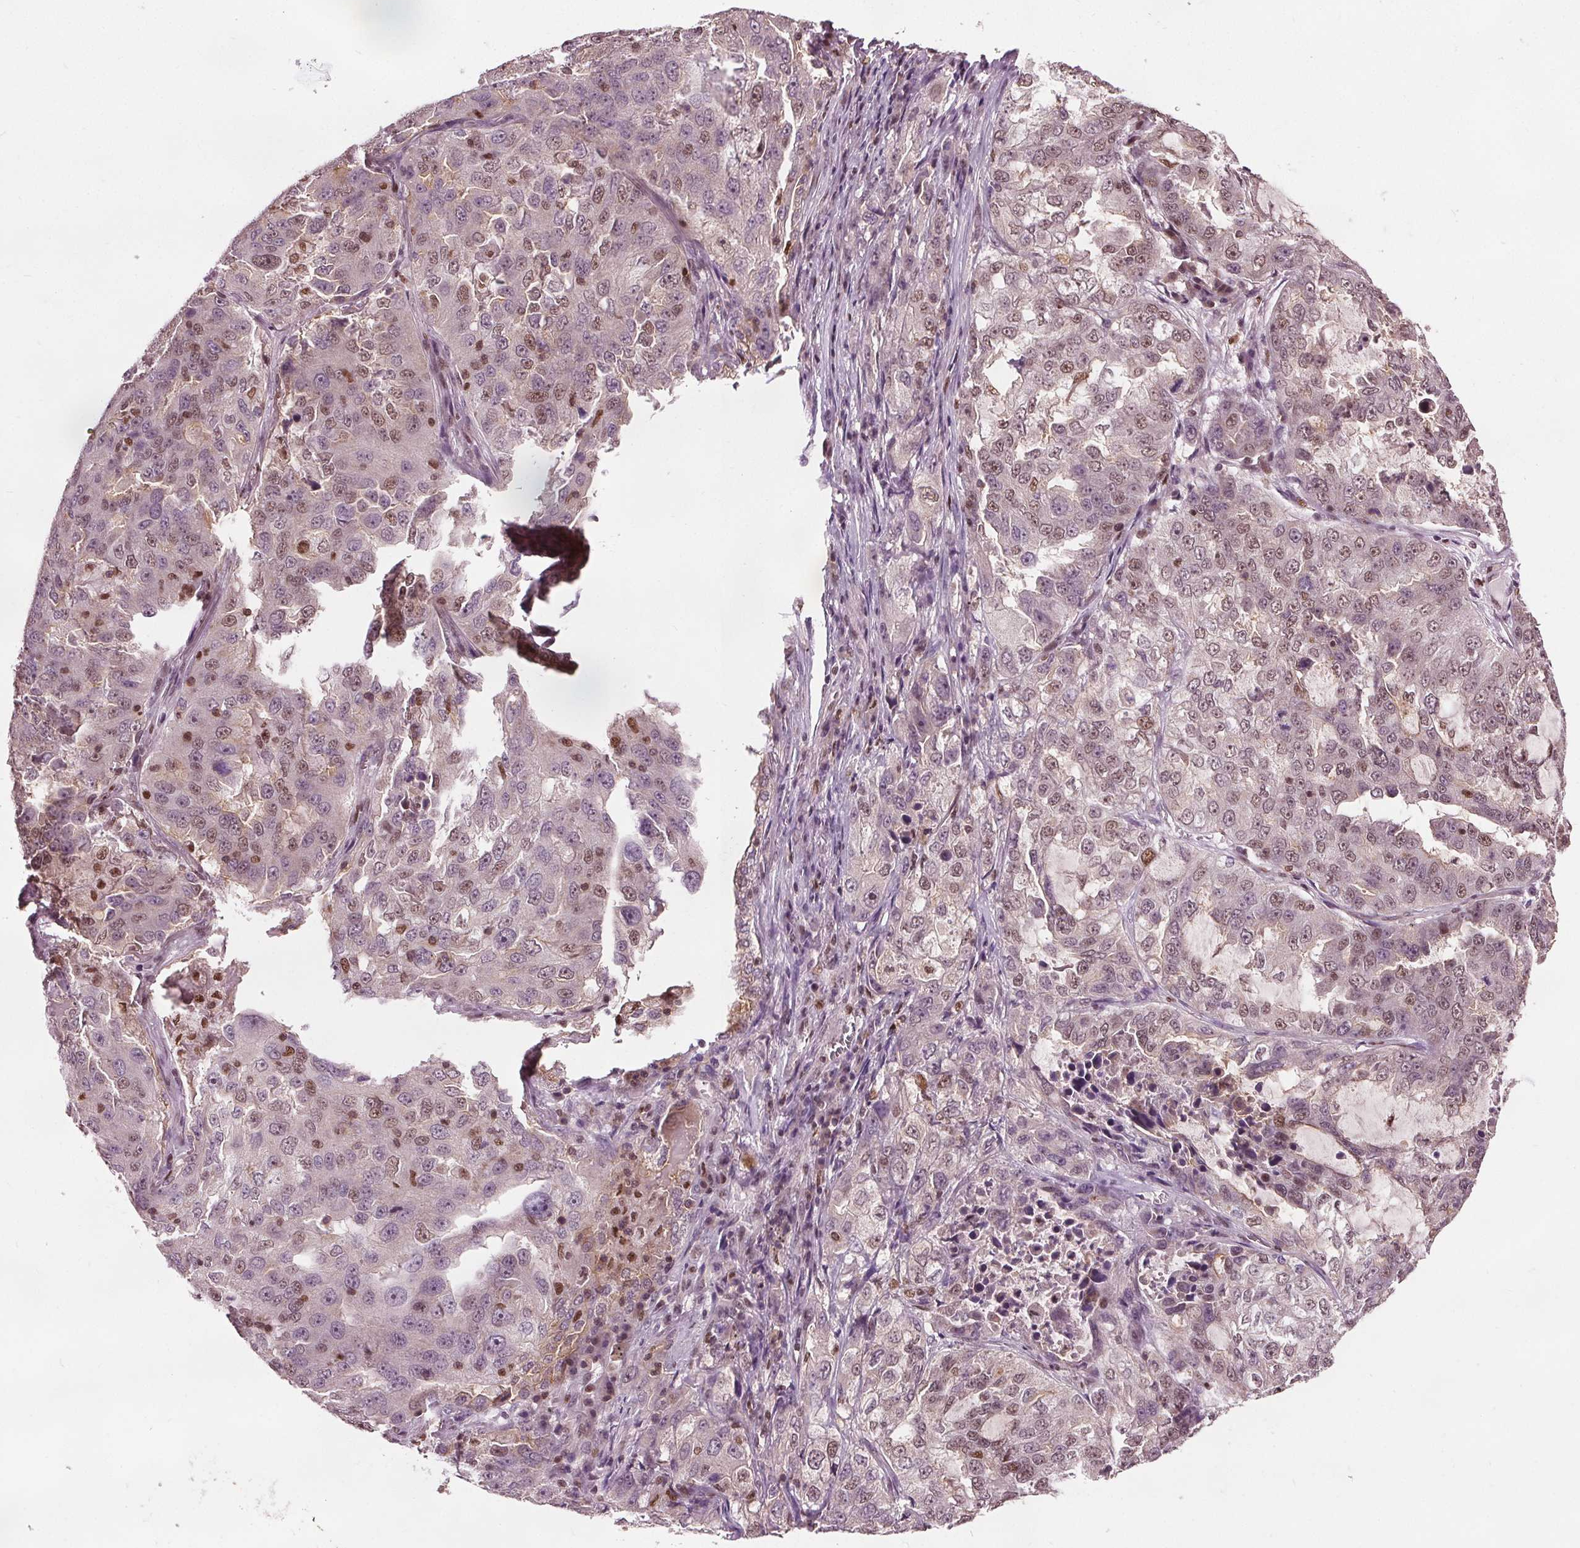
{"staining": {"intensity": "weak", "quantity": "<25%", "location": "nuclear"}, "tissue": "lung cancer", "cell_type": "Tumor cells", "image_type": "cancer", "snomed": [{"axis": "morphology", "description": "Adenocarcinoma, NOS"}, {"axis": "topography", "description": "Lung"}], "caption": "This is a photomicrograph of IHC staining of lung adenocarcinoma, which shows no expression in tumor cells.", "gene": "DDX11", "patient": {"sex": "female", "age": 61}}